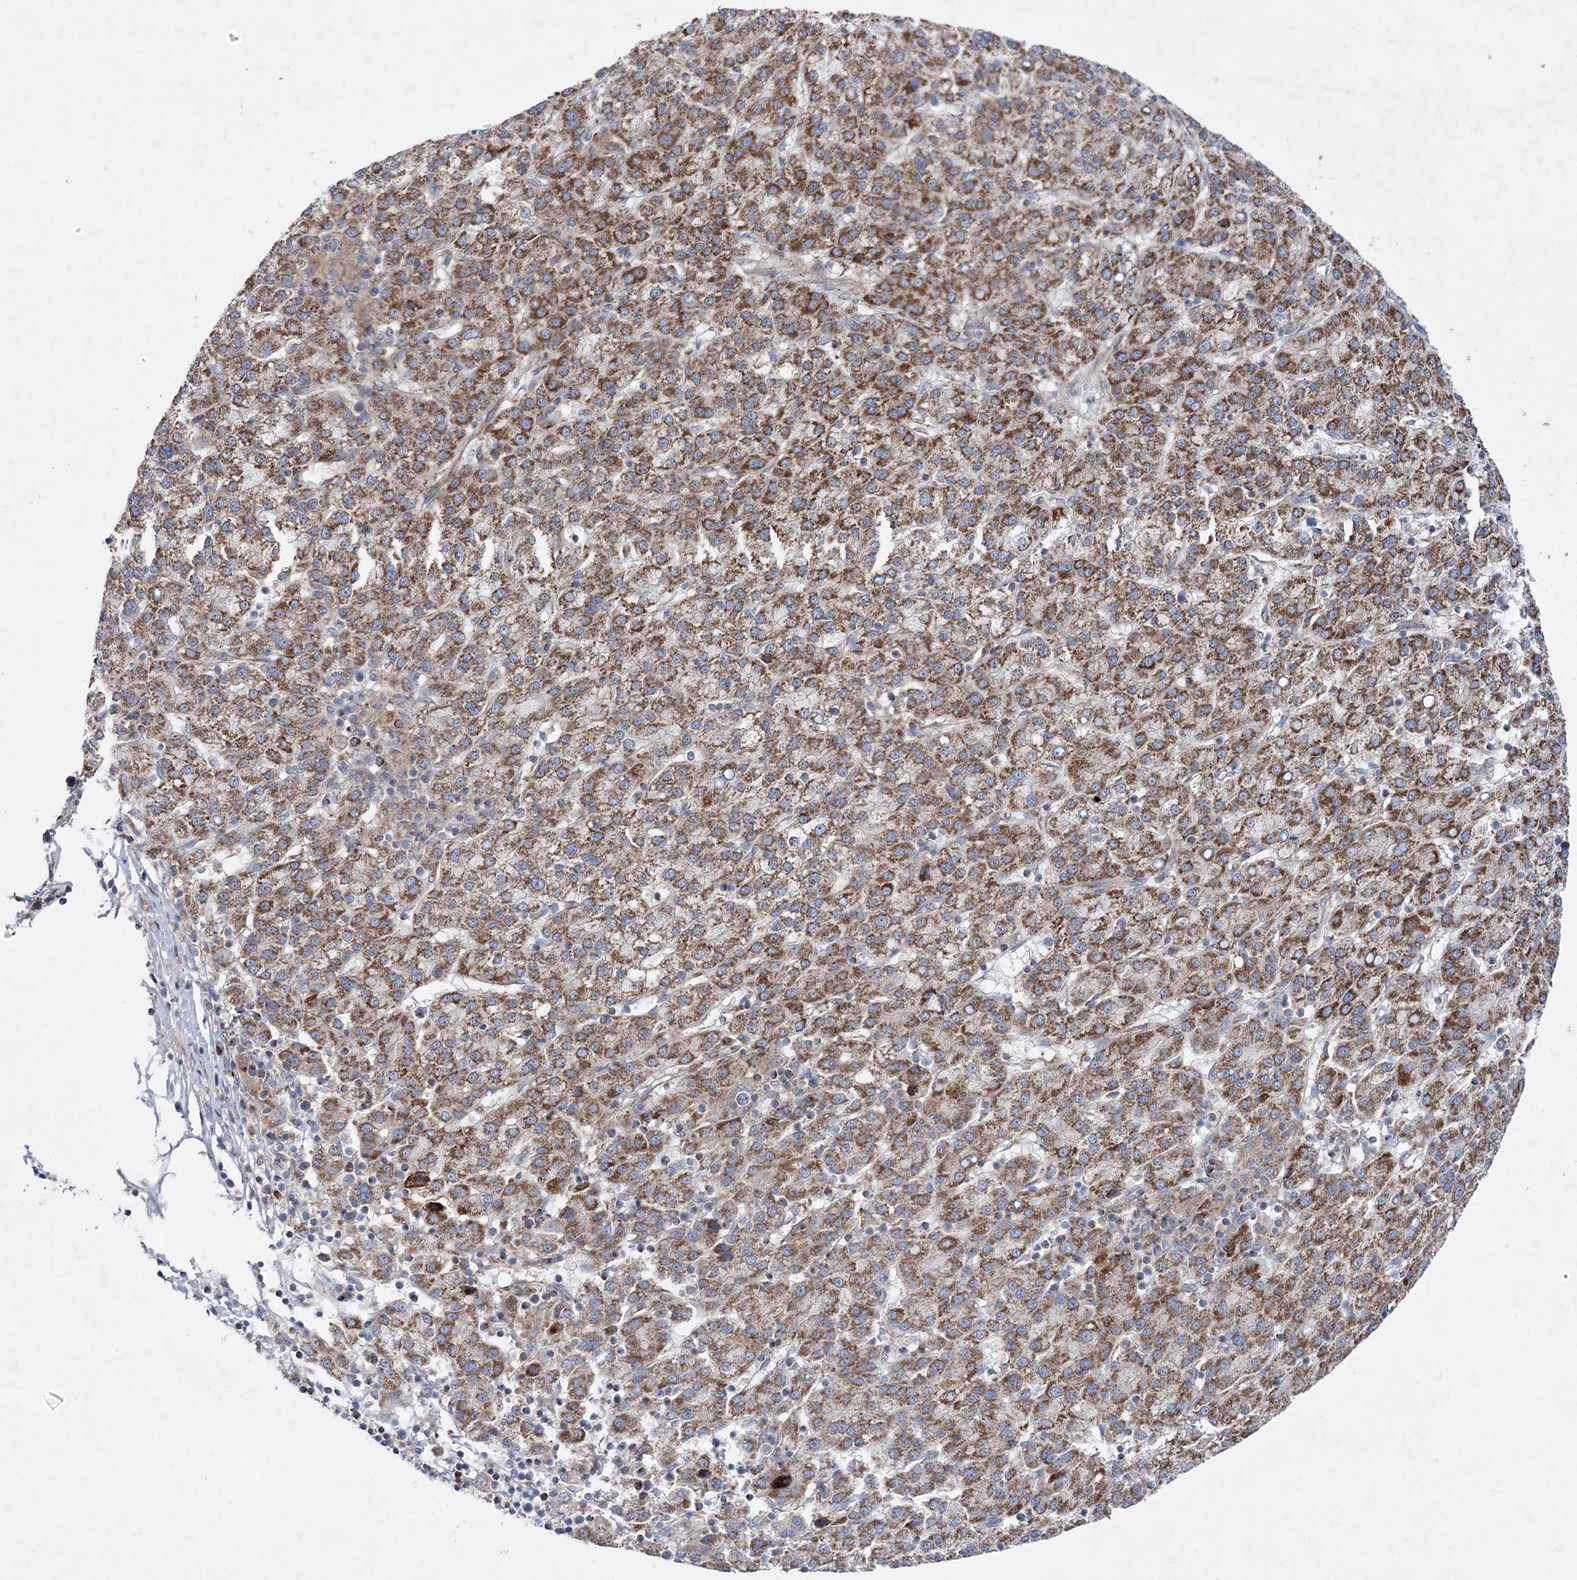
{"staining": {"intensity": "strong", "quantity": ">75%", "location": "cytoplasmic/membranous"}, "tissue": "liver cancer", "cell_type": "Tumor cells", "image_type": "cancer", "snomed": [{"axis": "morphology", "description": "Carcinoma, Hepatocellular, NOS"}, {"axis": "topography", "description": "Liver"}], "caption": "This is a micrograph of immunohistochemistry (IHC) staining of liver cancer, which shows strong expression in the cytoplasmic/membranous of tumor cells.", "gene": "NGLY1", "patient": {"sex": "female", "age": 58}}